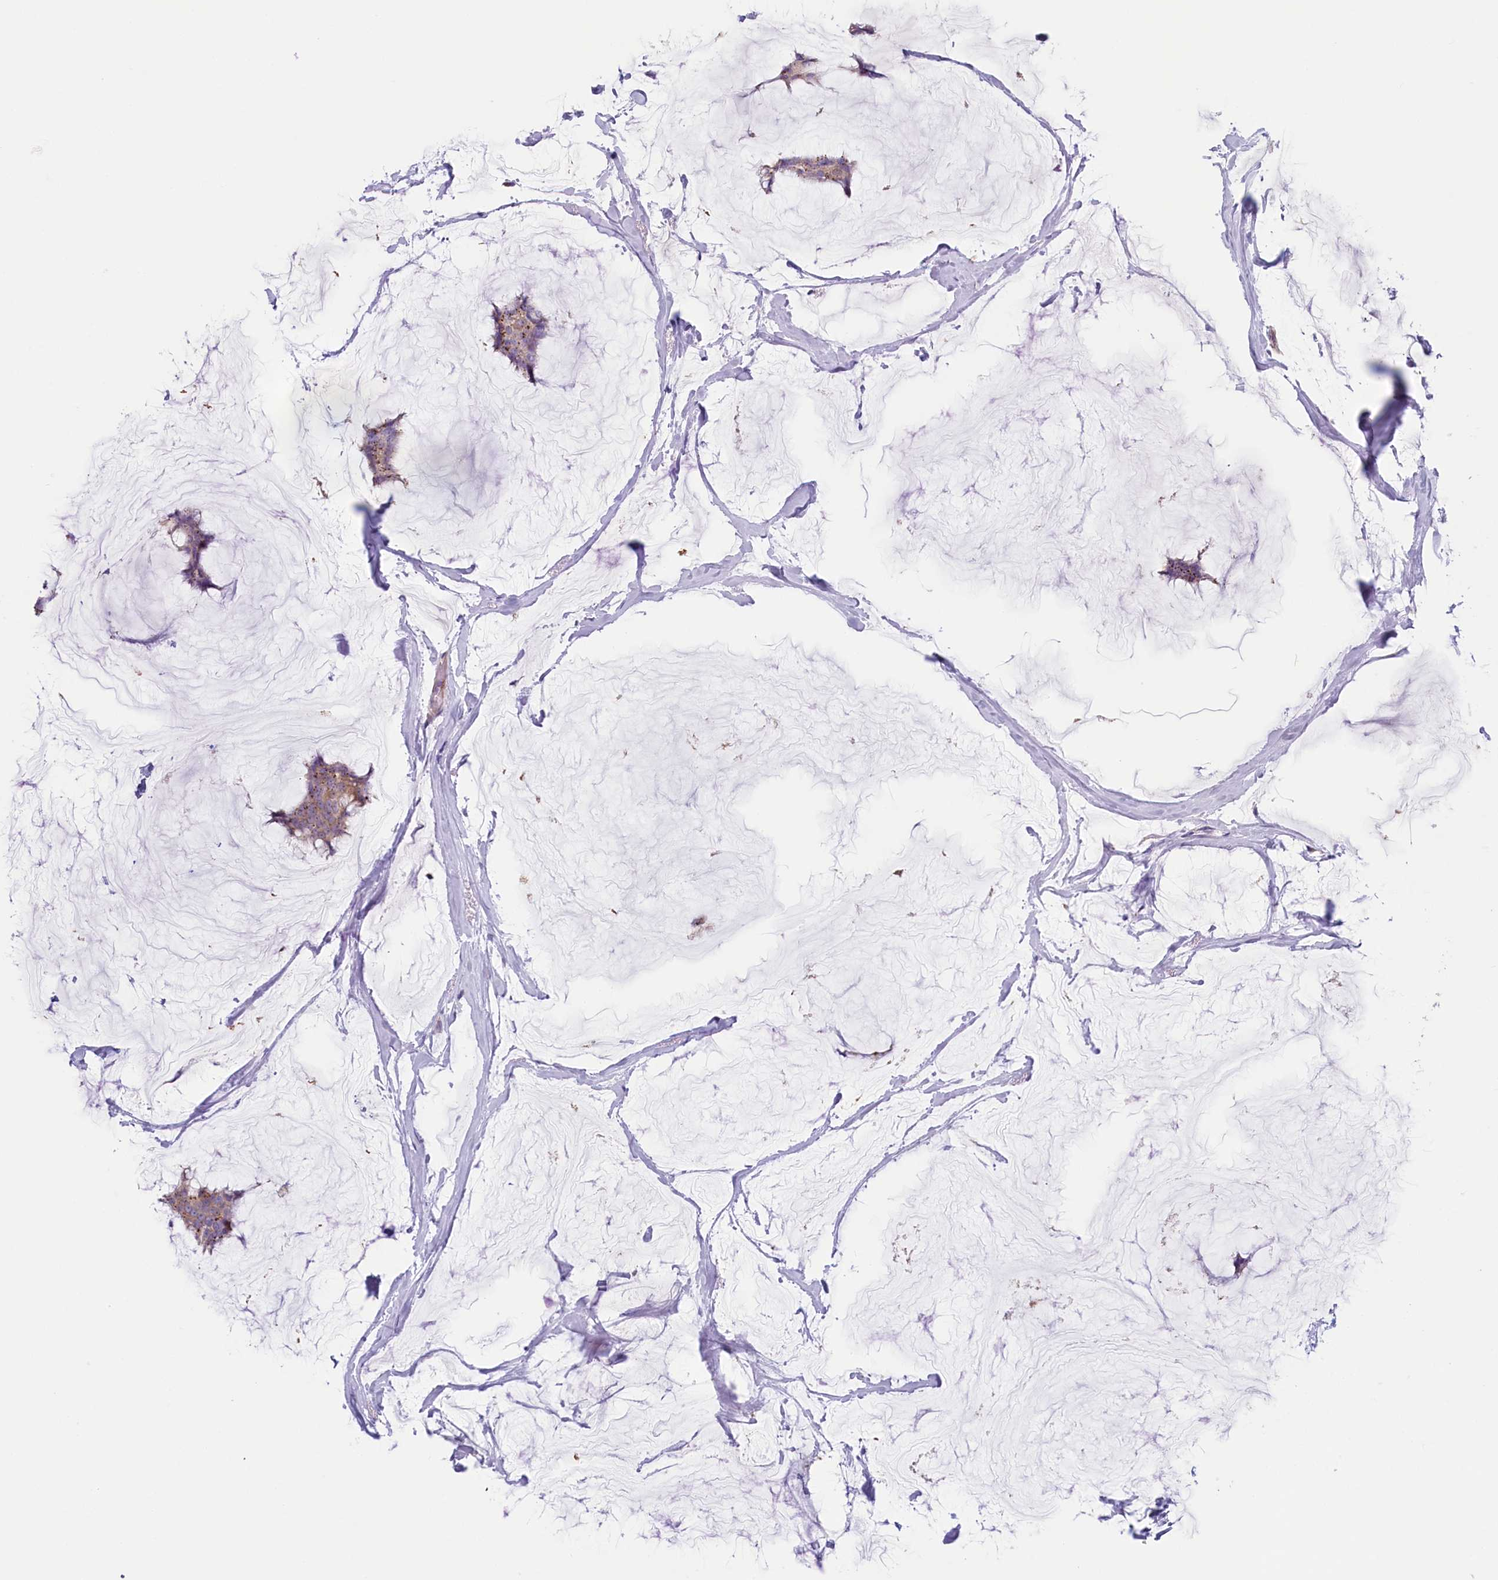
{"staining": {"intensity": "moderate", "quantity": "<25%", "location": "cytoplasmic/membranous"}, "tissue": "breast cancer", "cell_type": "Tumor cells", "image_type": "cancer", "snomed": [{"axis": "morphology", "description": "Duct carcinoma"}, {"axis": "topography", "description": "Breast"}], "caption": "Immunohistochemical staining of breast cancer shows low levels of moderate cytoplasmic/membranous protein positivity in approximately <25% of tumor cells.", "gene": "LMOD3", "patient": {"sex": "female", "age": 93}}